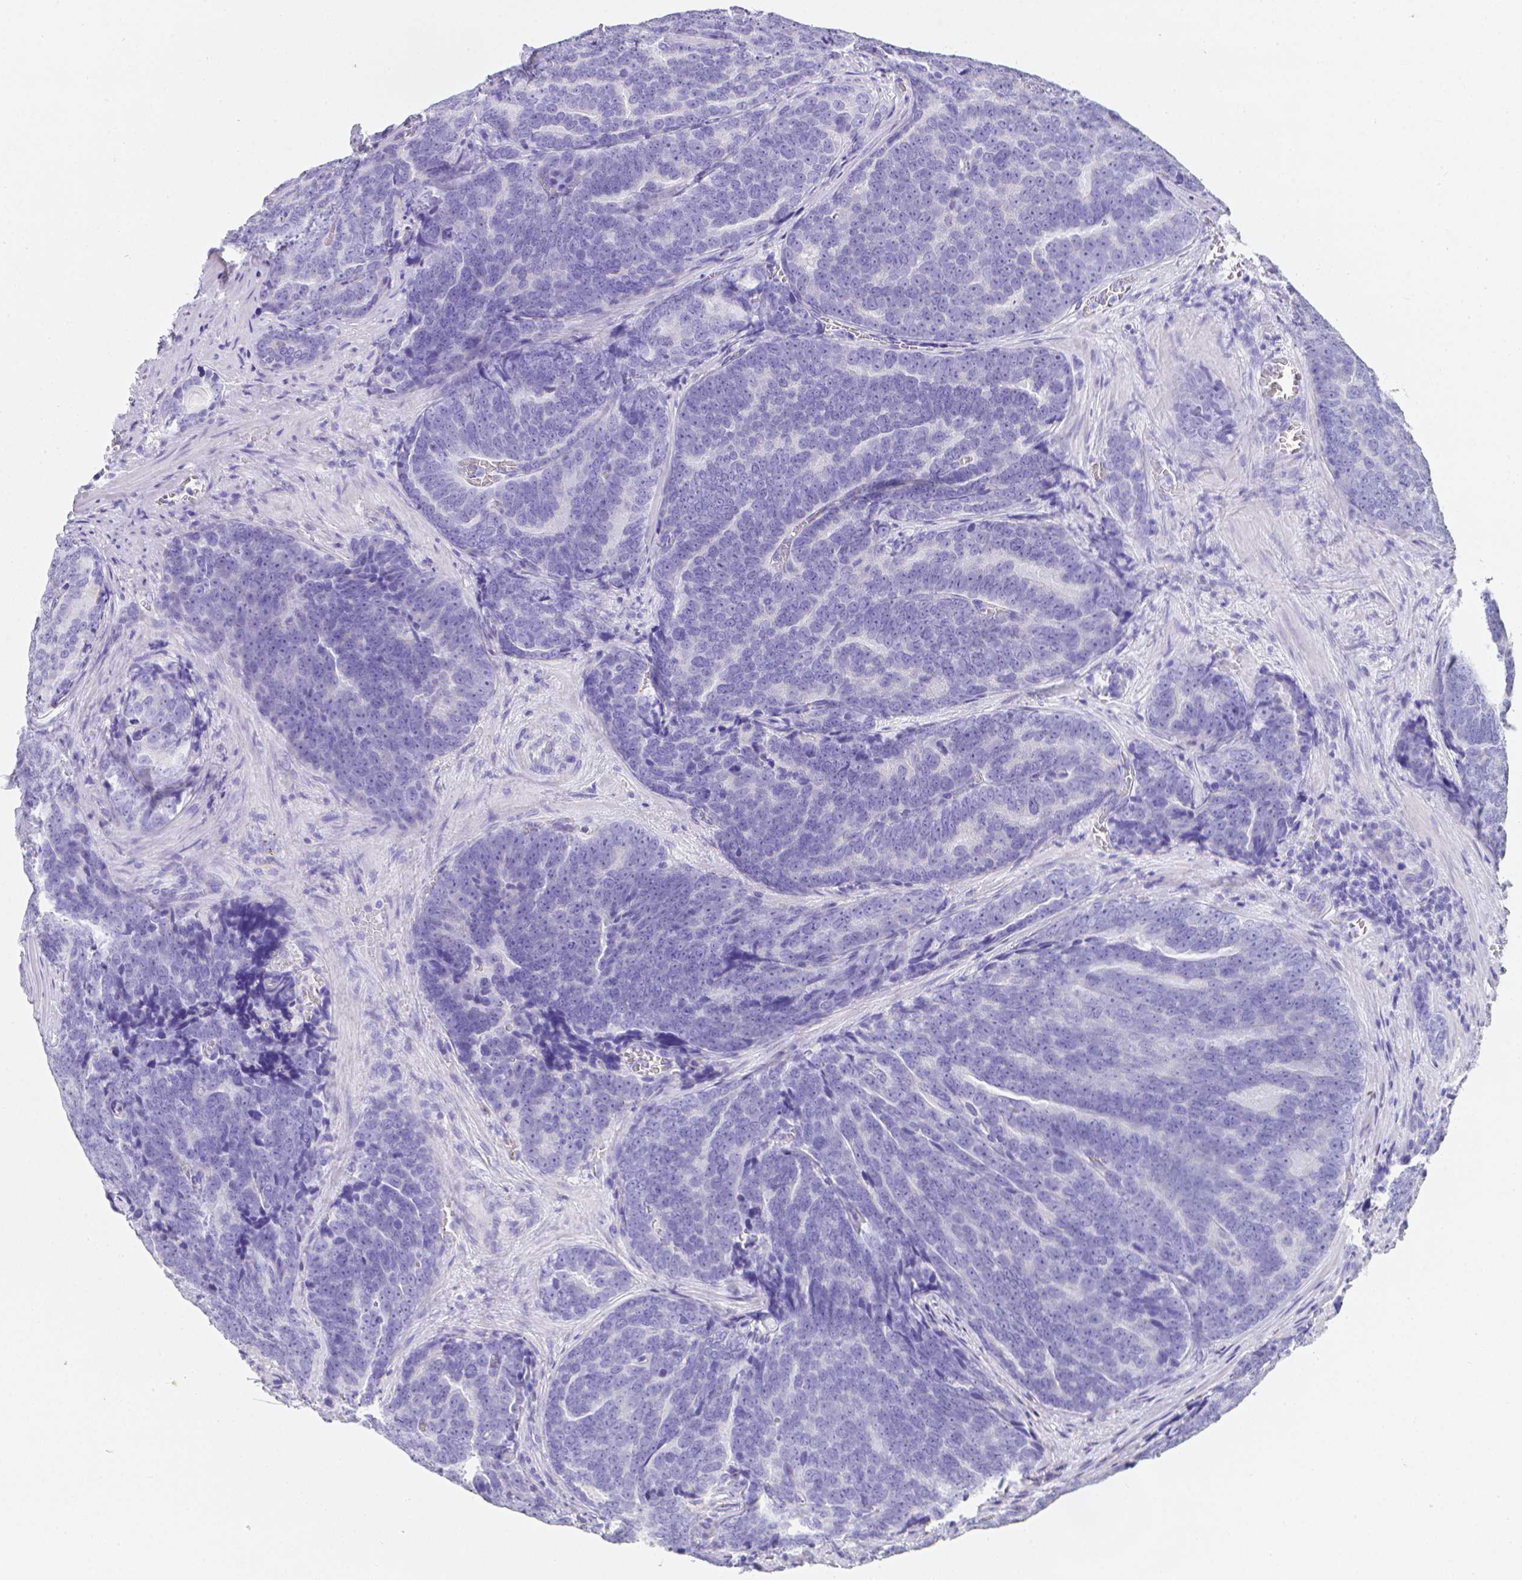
{"staining": {"intensity": "negative", "quantity": "none", "location": "none"}, "tissue": "prostate cancer", "cell_type": "Tumor cells", "image_type": "cancer", "snomed": [{"axis": "morphology", "description": "Adenocarcinoma, Low grade"}, {"axis": "topography", "description": "Prostate"}], "caption": "Immunohistochemistry micrograph of neoplastic tissue: human prostate cancer (adenocarcinoma (low-grade)) stained with DAB demonstrates no significant protein staining in tumor cells.", "gene": "LGALS4", "patient": {"sex": "male", "age": 62}}